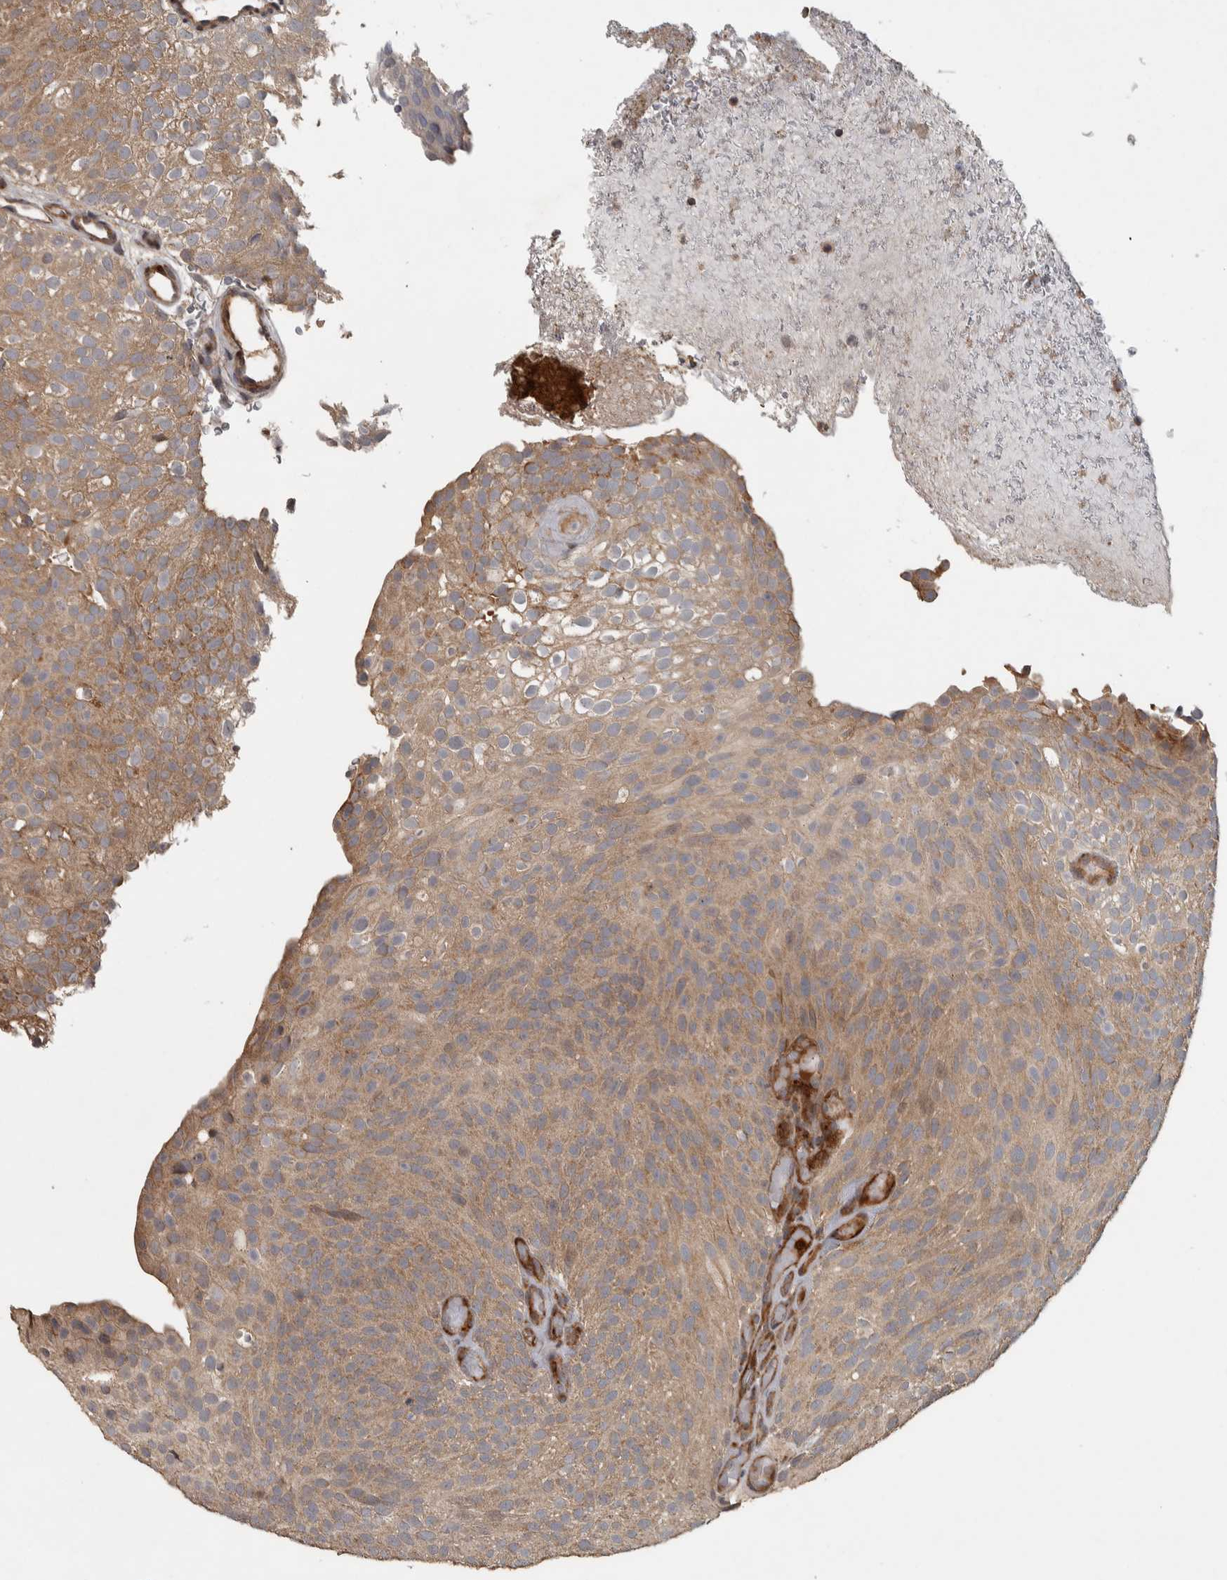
{"staining": {"intensity": "moderate", "quantity": ">75%", "location": "cytoplasmic/membranous"}, "tissue": "urothelial cancer", "cell_type": "Tumor cells", "image_type": "cancer", "snomed": [{"axis": "morphology", "description": "Urothelial carcinoma, Low grade"}, {"axis": "topography", "description": "Urinary bladder"}], "caption": "The micrograph displays immunohistochemical staining of urothelial cancer. There is moderate cytoplasmic/membranous positivity is present in about >75% of tumor cells.", "gene": "ERAL1", "patient": {"sex": "male", "age": 78}}